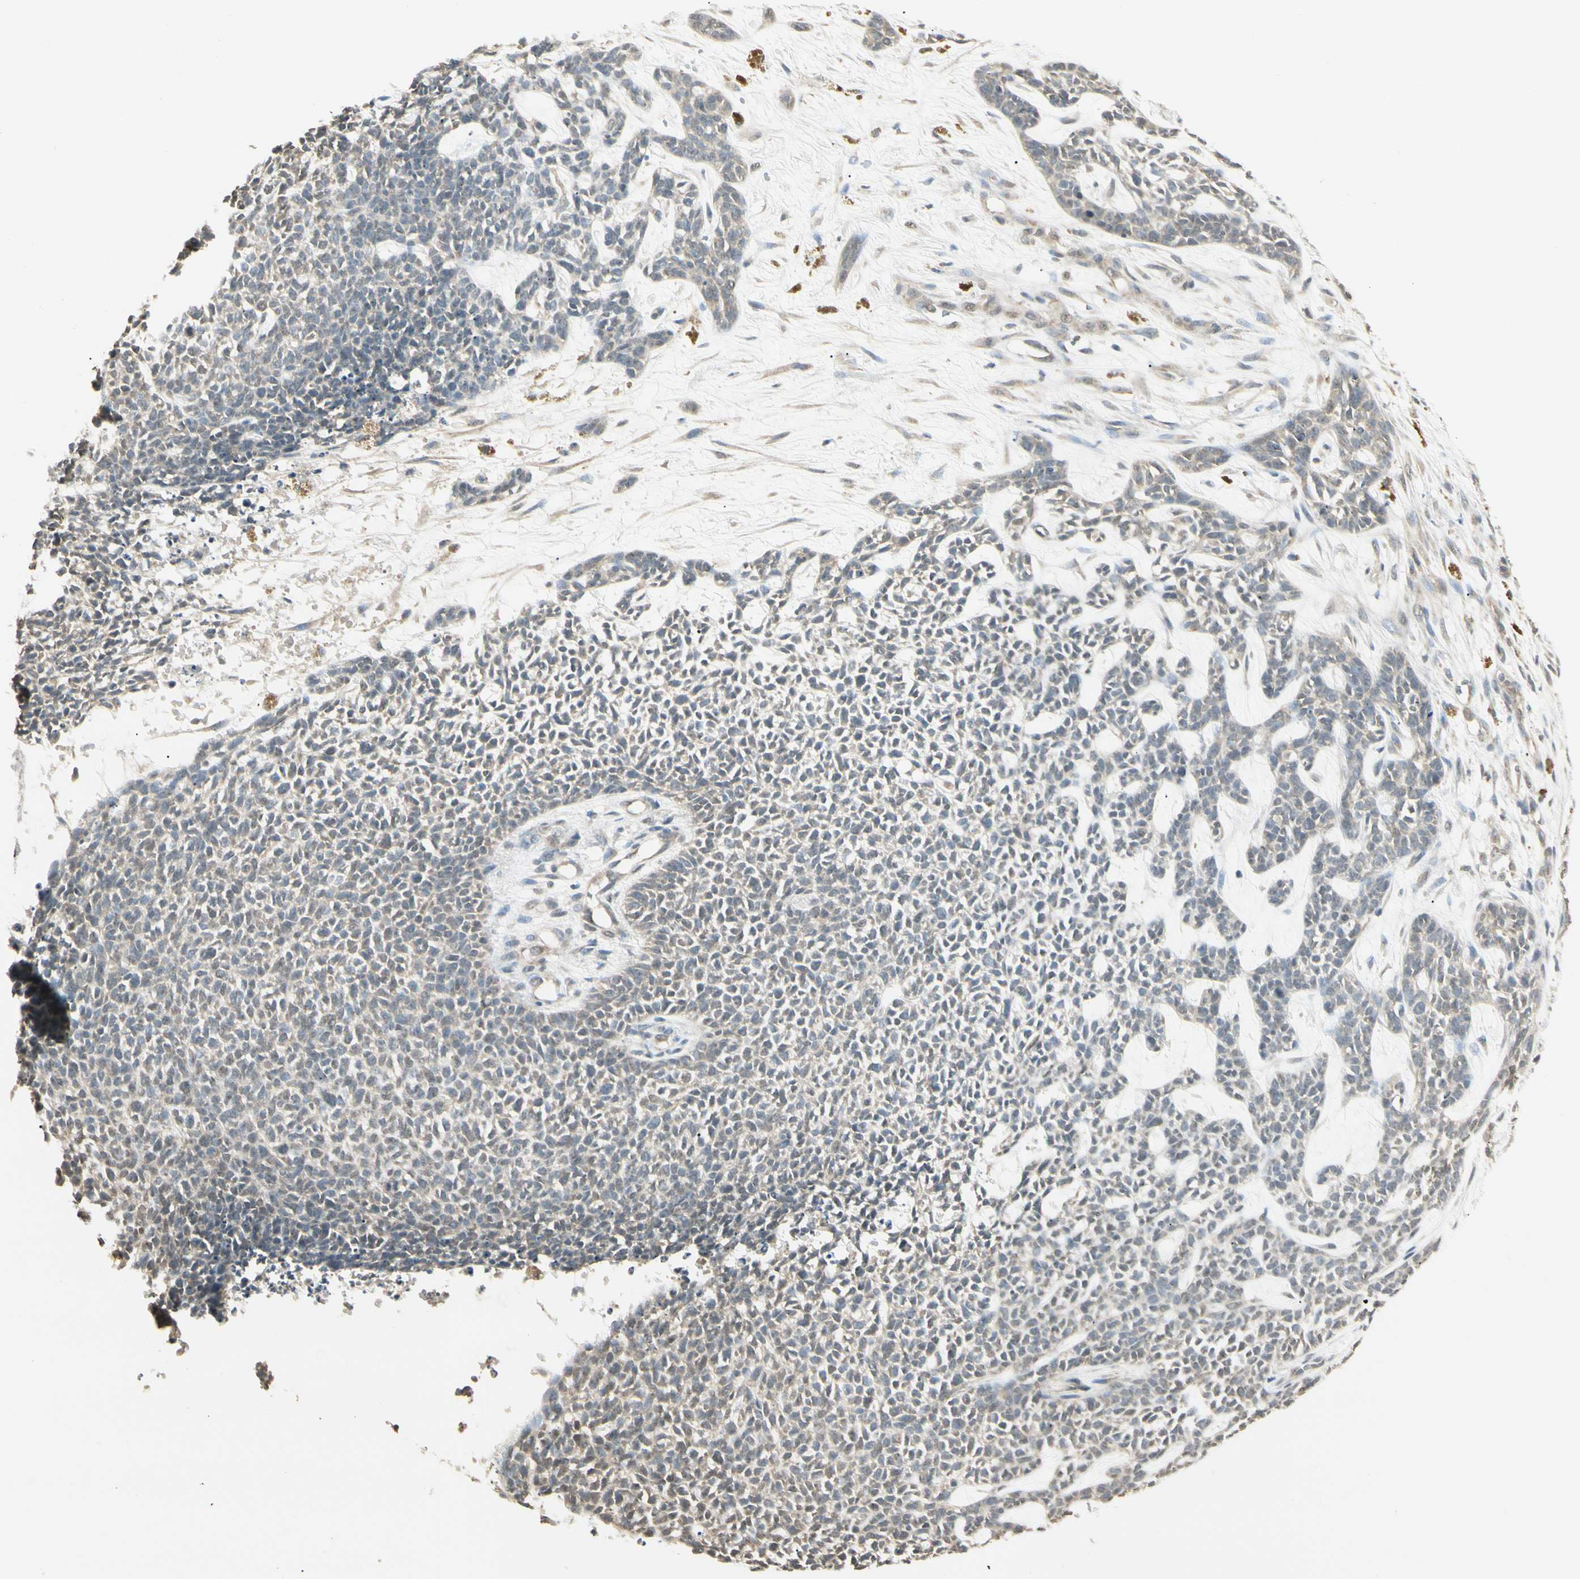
{"staining": {"intensity": "weak", "quantity": ">75%", "location": "nuclear"}, "tissue": "skin cancer", "cell_type": "Tumor cells", "image_type": "cancer", "snomed": [{"axis": "morphology", "description": "Basal cell carcinoma"}, {"axis": "topography", "description": "Skin"}], "caption": "Skin basal cell carcinoma stained with DAB (3,3'-diaminobenzidine) immunohistochemistry (IHC) reveals low levels of weak nuclear staining in about >75% of tumor cells.", "gene": "SGCA", "patient": {"sex": "female", "age": 84}}